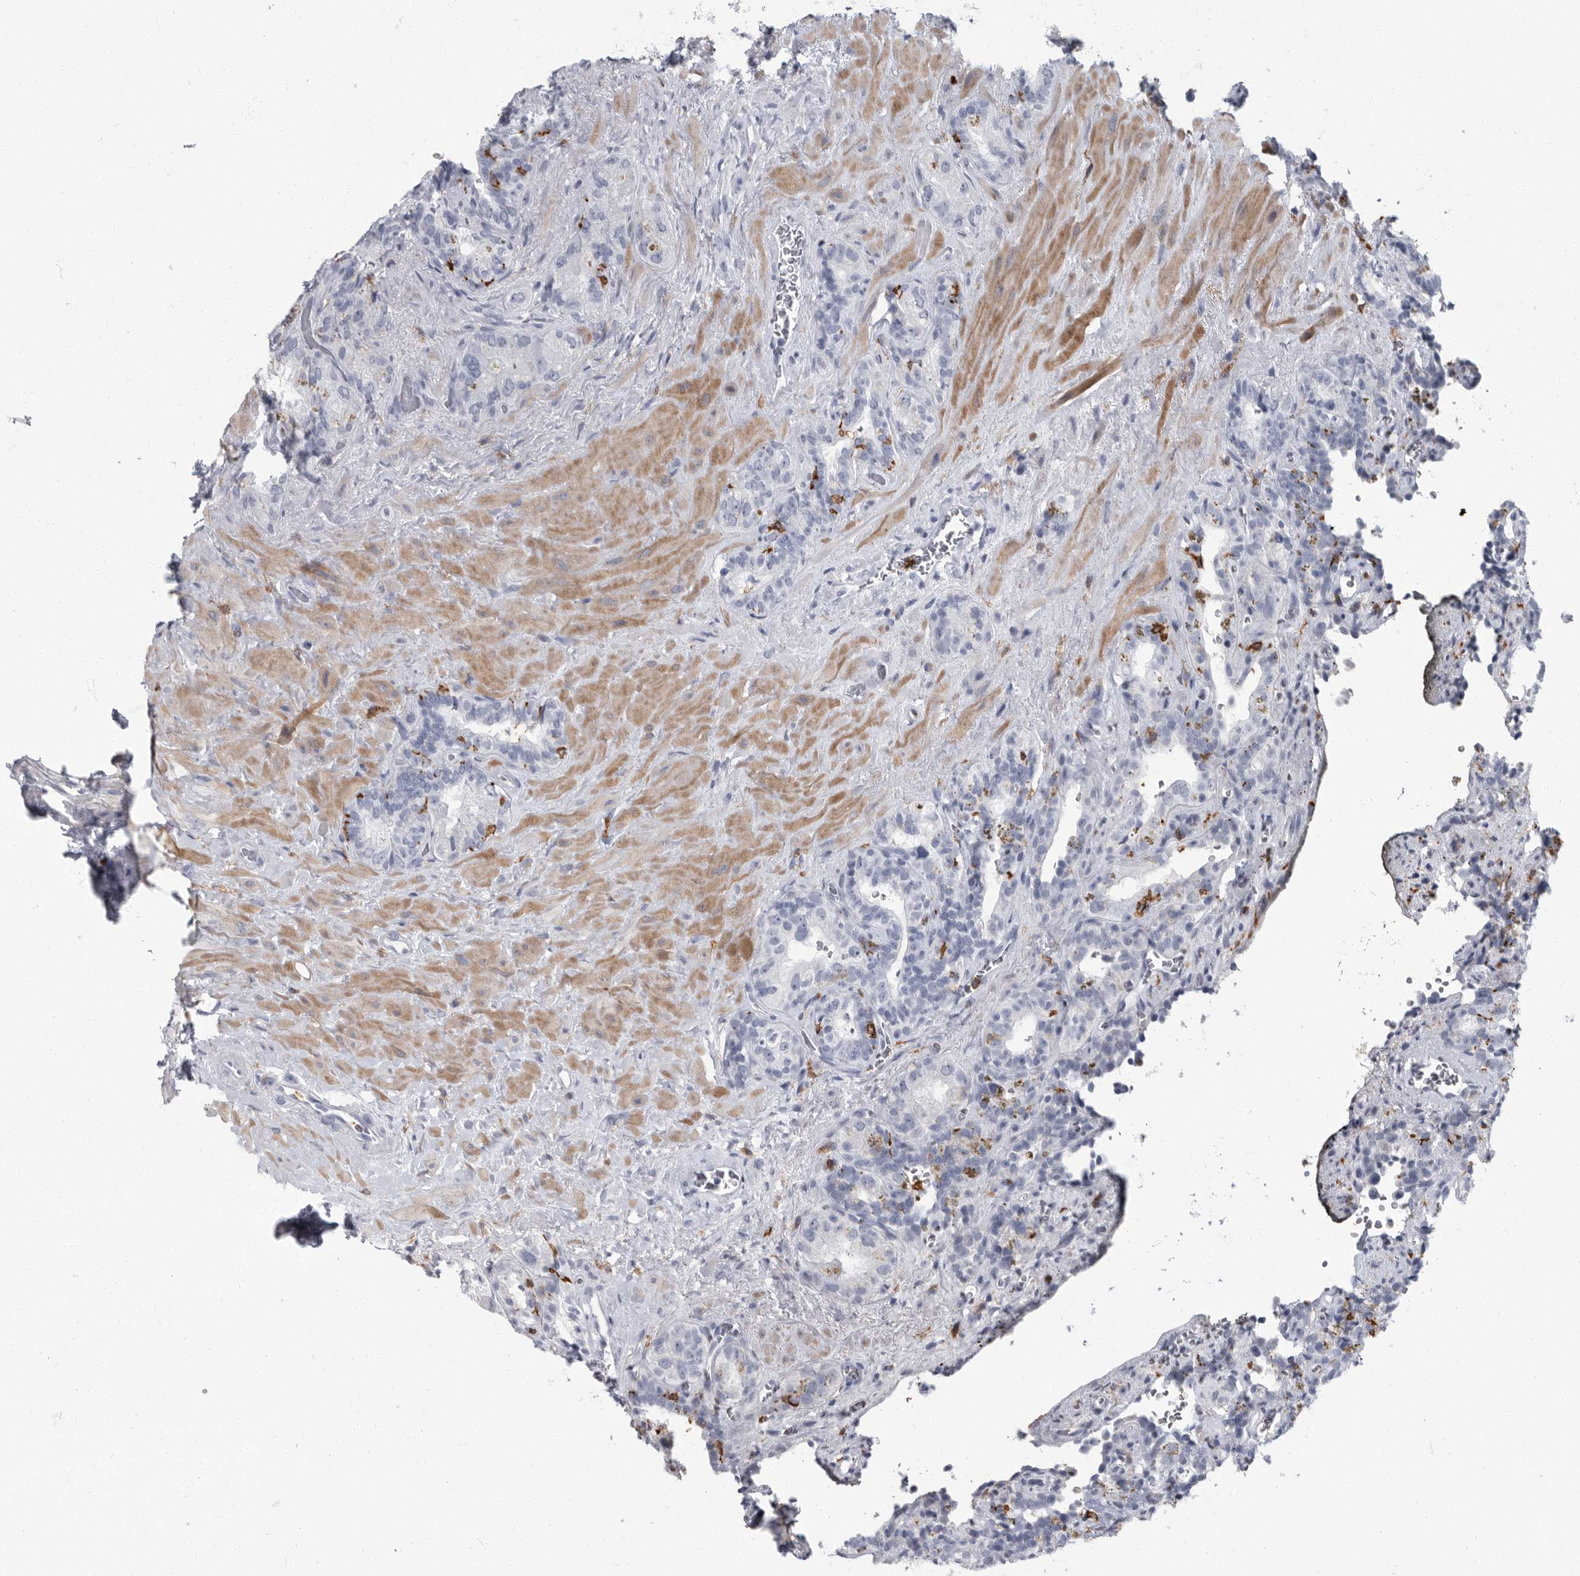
{"staining": {"intensity": "negative", "quantity": "none", "location": "none"}, "tissue": "seminal vesicle", "cell_type": "Glandular cells", "image_type": "normal", "snomed": [{"axis": "morphology", "description": "Normal tissue, NOS"}, {"axis": "topography", "description": "Prostate"}, {"axis": "topography", "description": "Seminal veicle"}], "caption": "The photomicrograph demonstrates no staining of glandular cells in unremarkable seminal vesicle.", "gene": "FCER1G", "patient": {"sex": "male", "age": 67}}